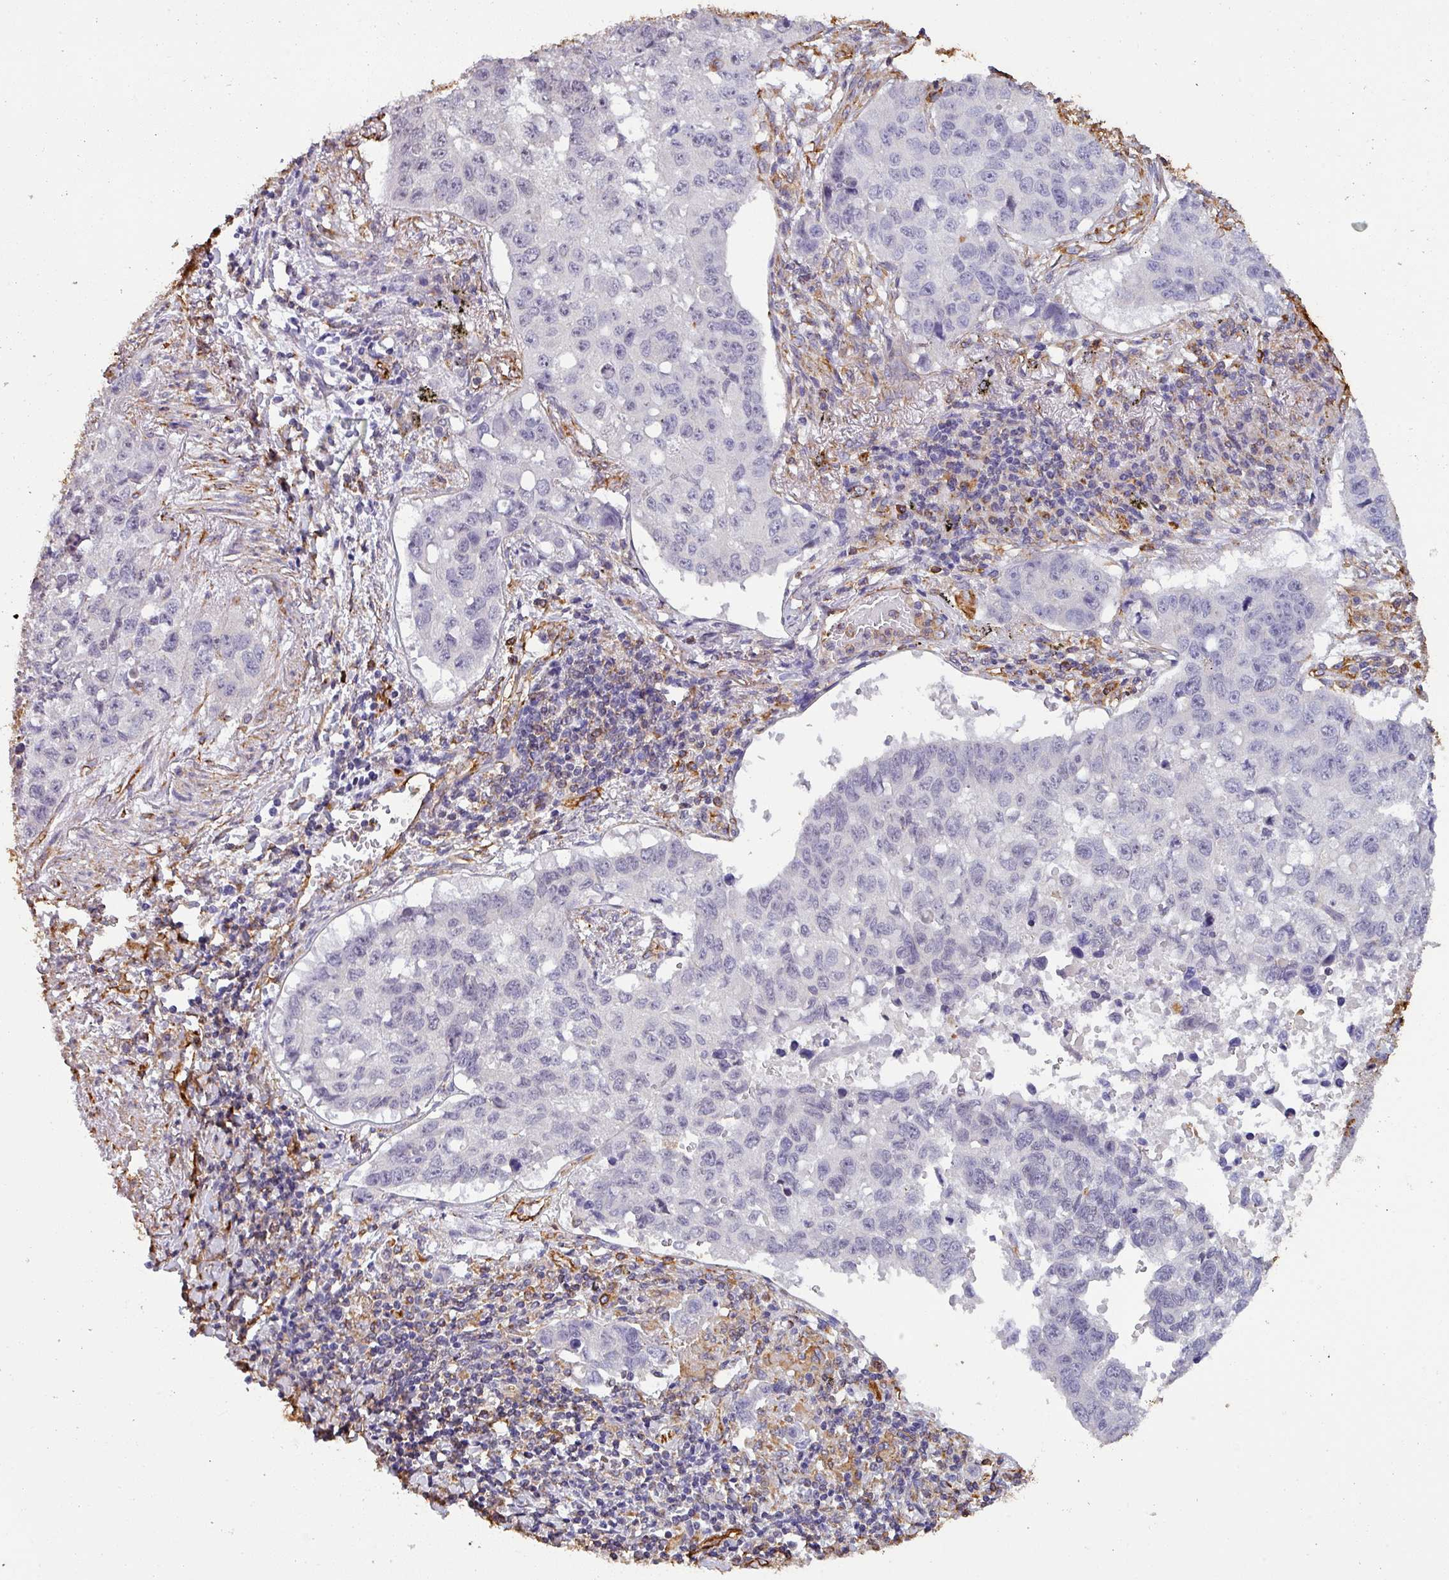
{"staining": {"intensity": "negative", "quantity": "none", "location": "none"}, "tissue": "lung cancer", "cell_type": "Tumor cells", "image_type": "cancer", "snomed": [{"axis": "morphology", "description": "Squamous cell carcinoma, NOS"}, {"axis": "topography", "description": "Lung"}], "caption": "Tumor cells show no significant protein expression in squamous cell carcinoma (lung). (Immunohistochemistry, brightfield microscopy, high magnification).", "gene": "ZNF280C", "patient": {"sex": "male", "age": 60}}